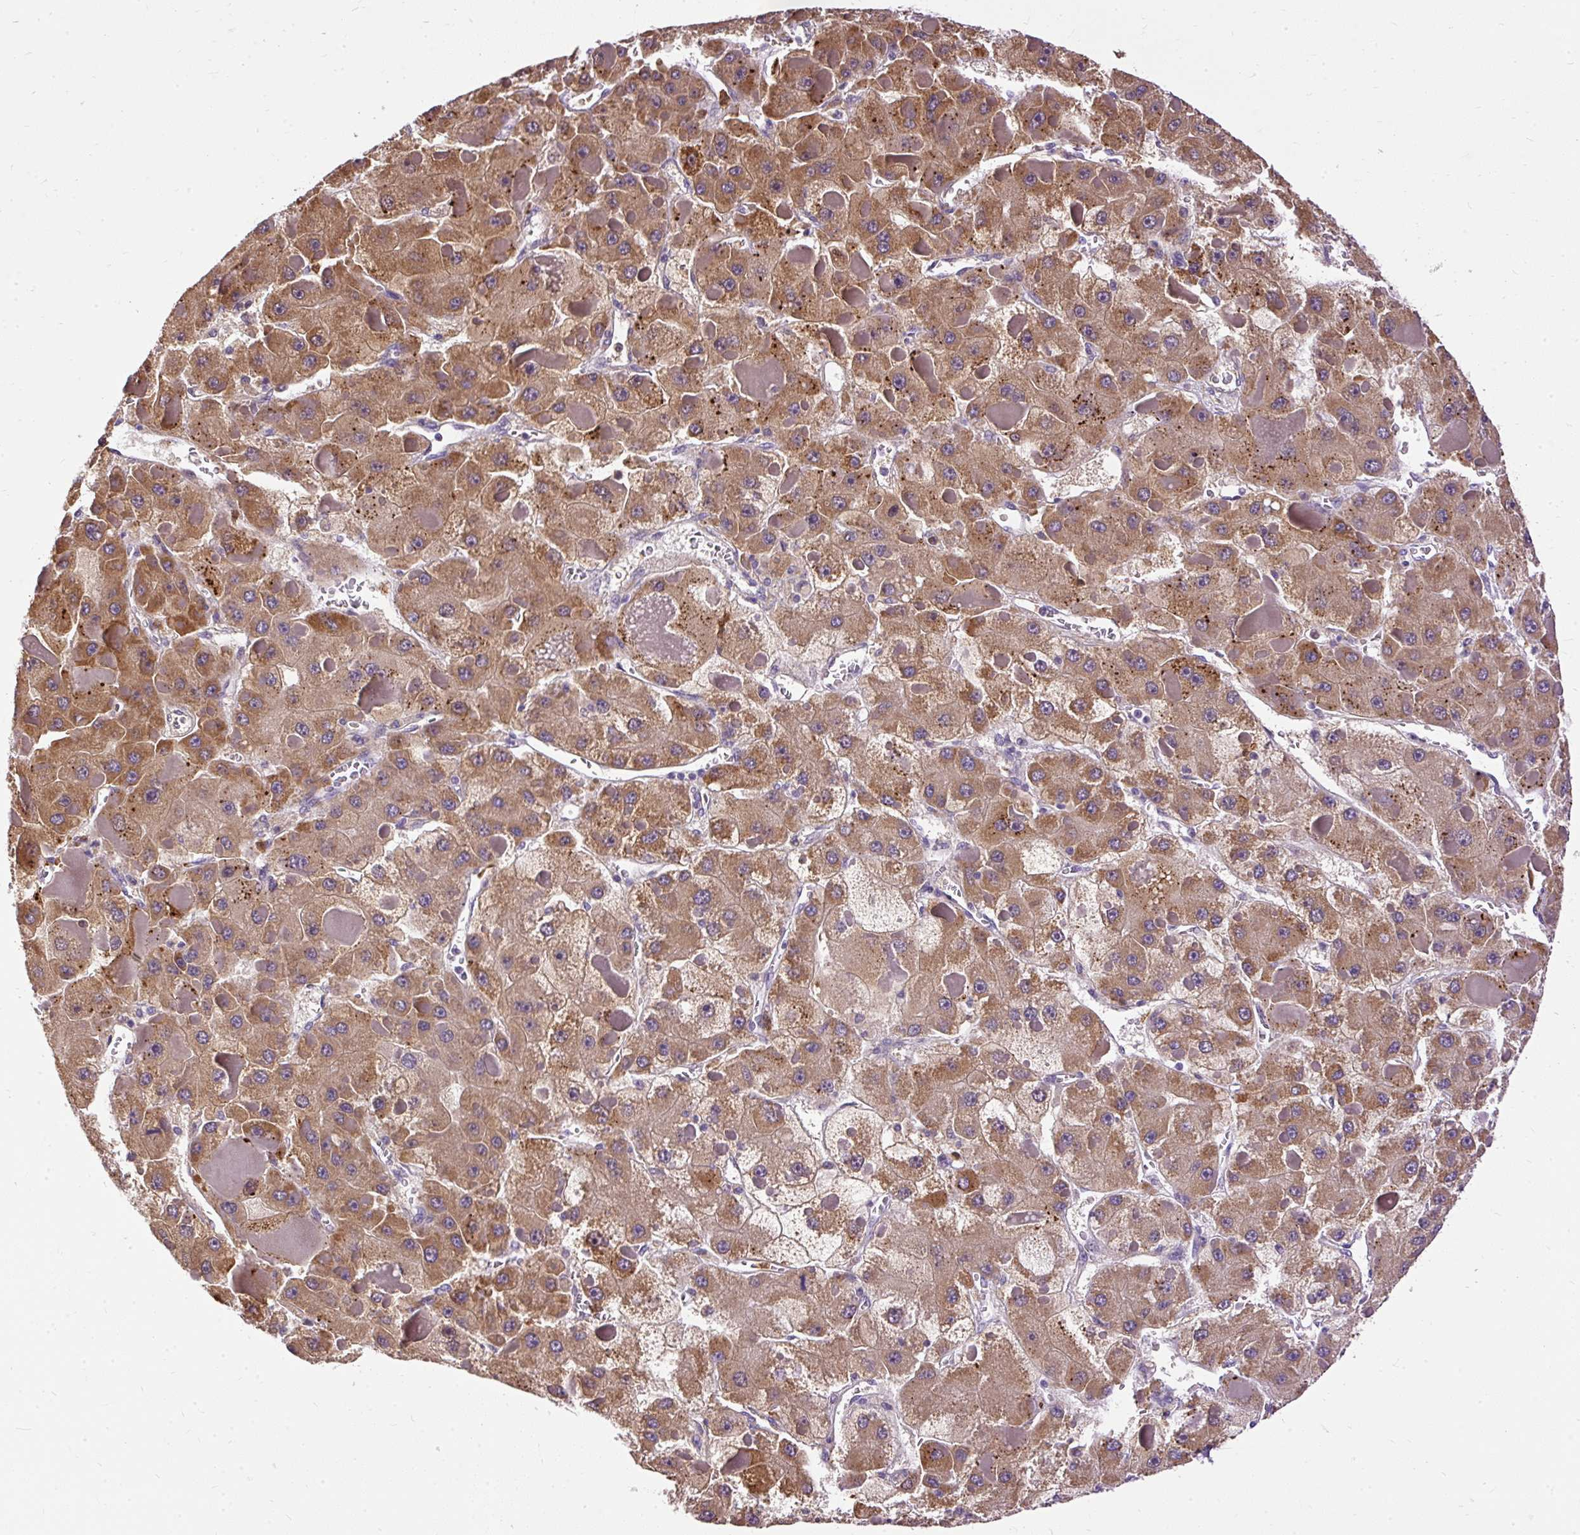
{"staining": {"intensity": "moderate", "quantity": ">75%", "location": "cytoplasmic/membranous"}, "tissue": "liver cancer", "cell_type": "Tumor cells", "image_type": "cancer", "snomed": [{"axis": "morphology", "description": "Carcinoma, Hepatocellular, NOS"}, {"axis": "topography", "description": "Liver"}], "caption": "There is medium levels of moderate cytoplasmic/membranous positivity in tumor cells of liver hepatocellular carcinoma, as demonstrated by immunohistochemical staining (brown color).", "gene": "CTTNBP2", "patient": {"sex": "female", "age": 73}}